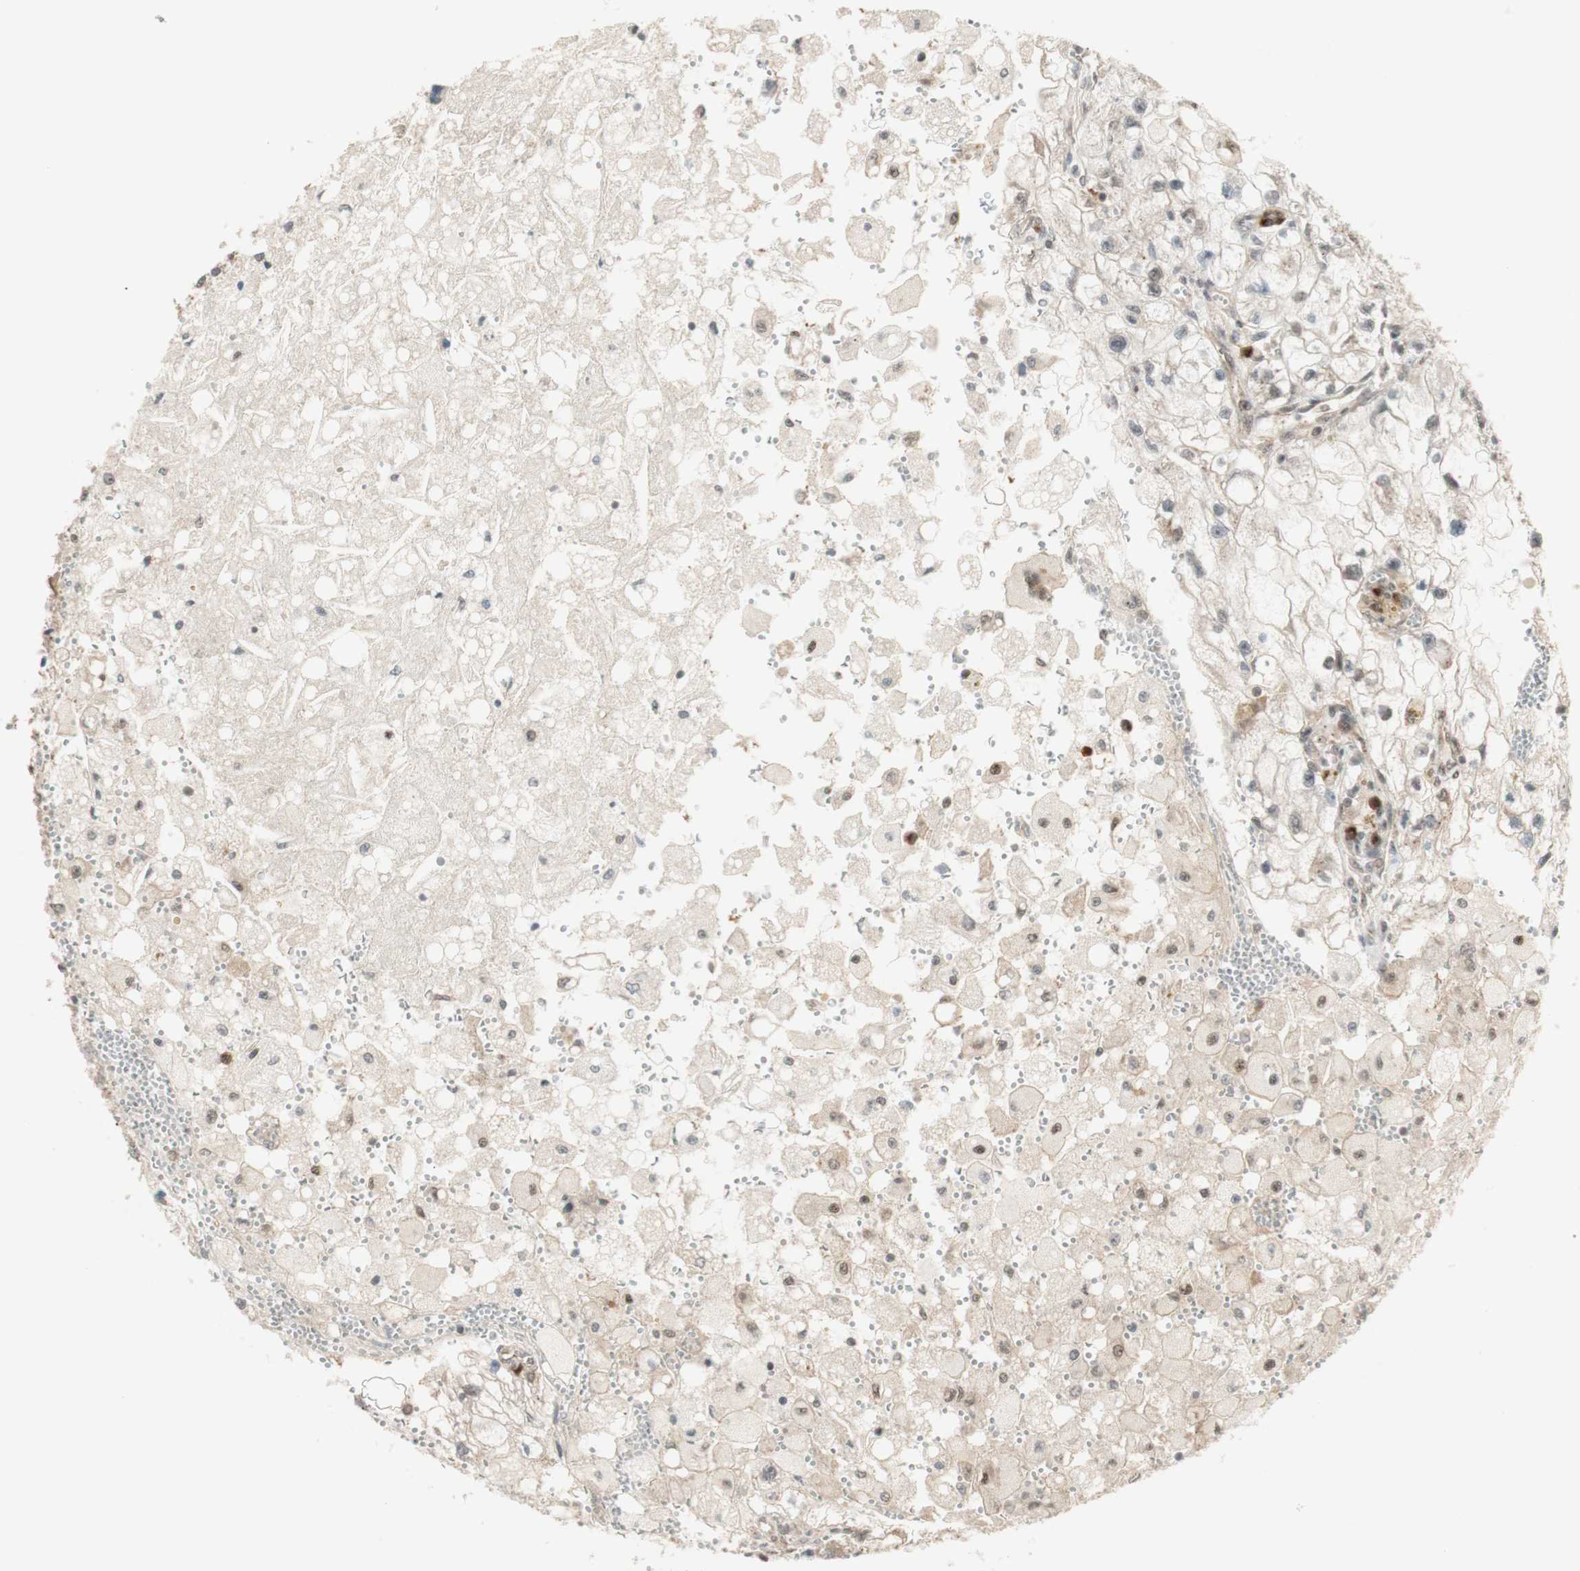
{"staining": {"intensity": "moderate", "quantity": ">75%", "location": "cytoplasmic/membranous"}, "tissue": "renal cancer", "cell_type": "Tumor cells", "image_type": "cancer", "snomed": [{"axis": "morphology", "description": "Adenocarcinoma, NOS"}, {"axis": "topography", "description": "Kidney"}], "caption": "The photomicrograph demonstrates a brown stain indicating the presence of a protein in the cytoplasmic/membranous of tumor cells in renal adenocarcinoma.", "gene": "CYLD", "patient": {"sex": "female", "age": 70}}